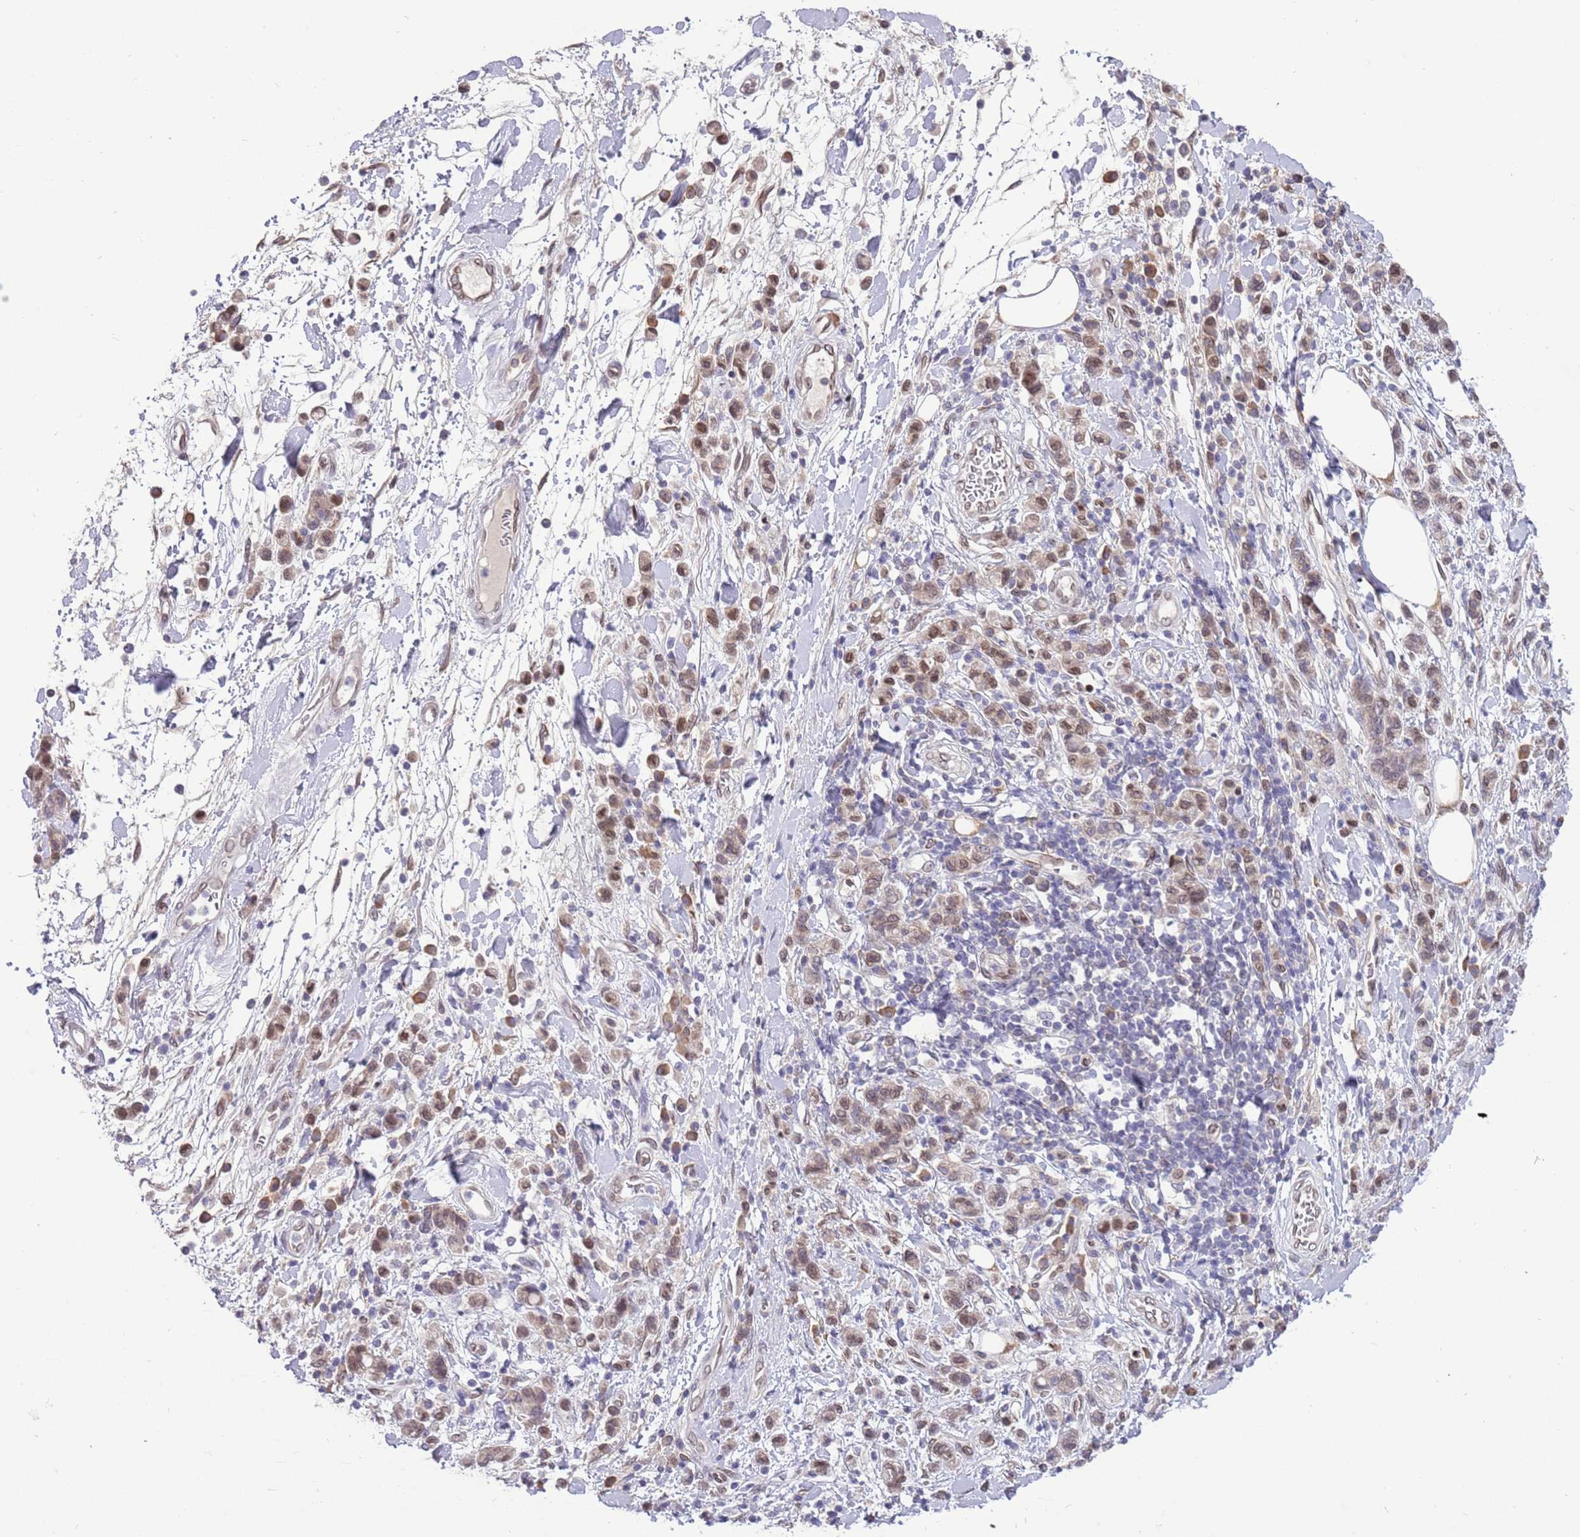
{"staining": {"intensity": "weak", "quantity": "25%-75%", "location": "nuclear"}, "tissue": "stomach cancer", "cell_type": "Tumor cells", "image_type": "cancer", "snomed": [{"axis": "morphology", "description": "Adenocarcinoma, NOS"}, {"axis": "topography", "description": "Stomach"}], "caption": "High-magnification brightfield microscopy of stomach cancer stained with DAB (brown) and counterstained with hematoxylin (blue). tumor cells exhibit weak nuclear positivity is present in about25%-75% of cells. (brown staining indicates protein expression, while blue staining denotes nuclei).", "gene": "ZNF665", "patient": {"sex": "male", "age": 77}}